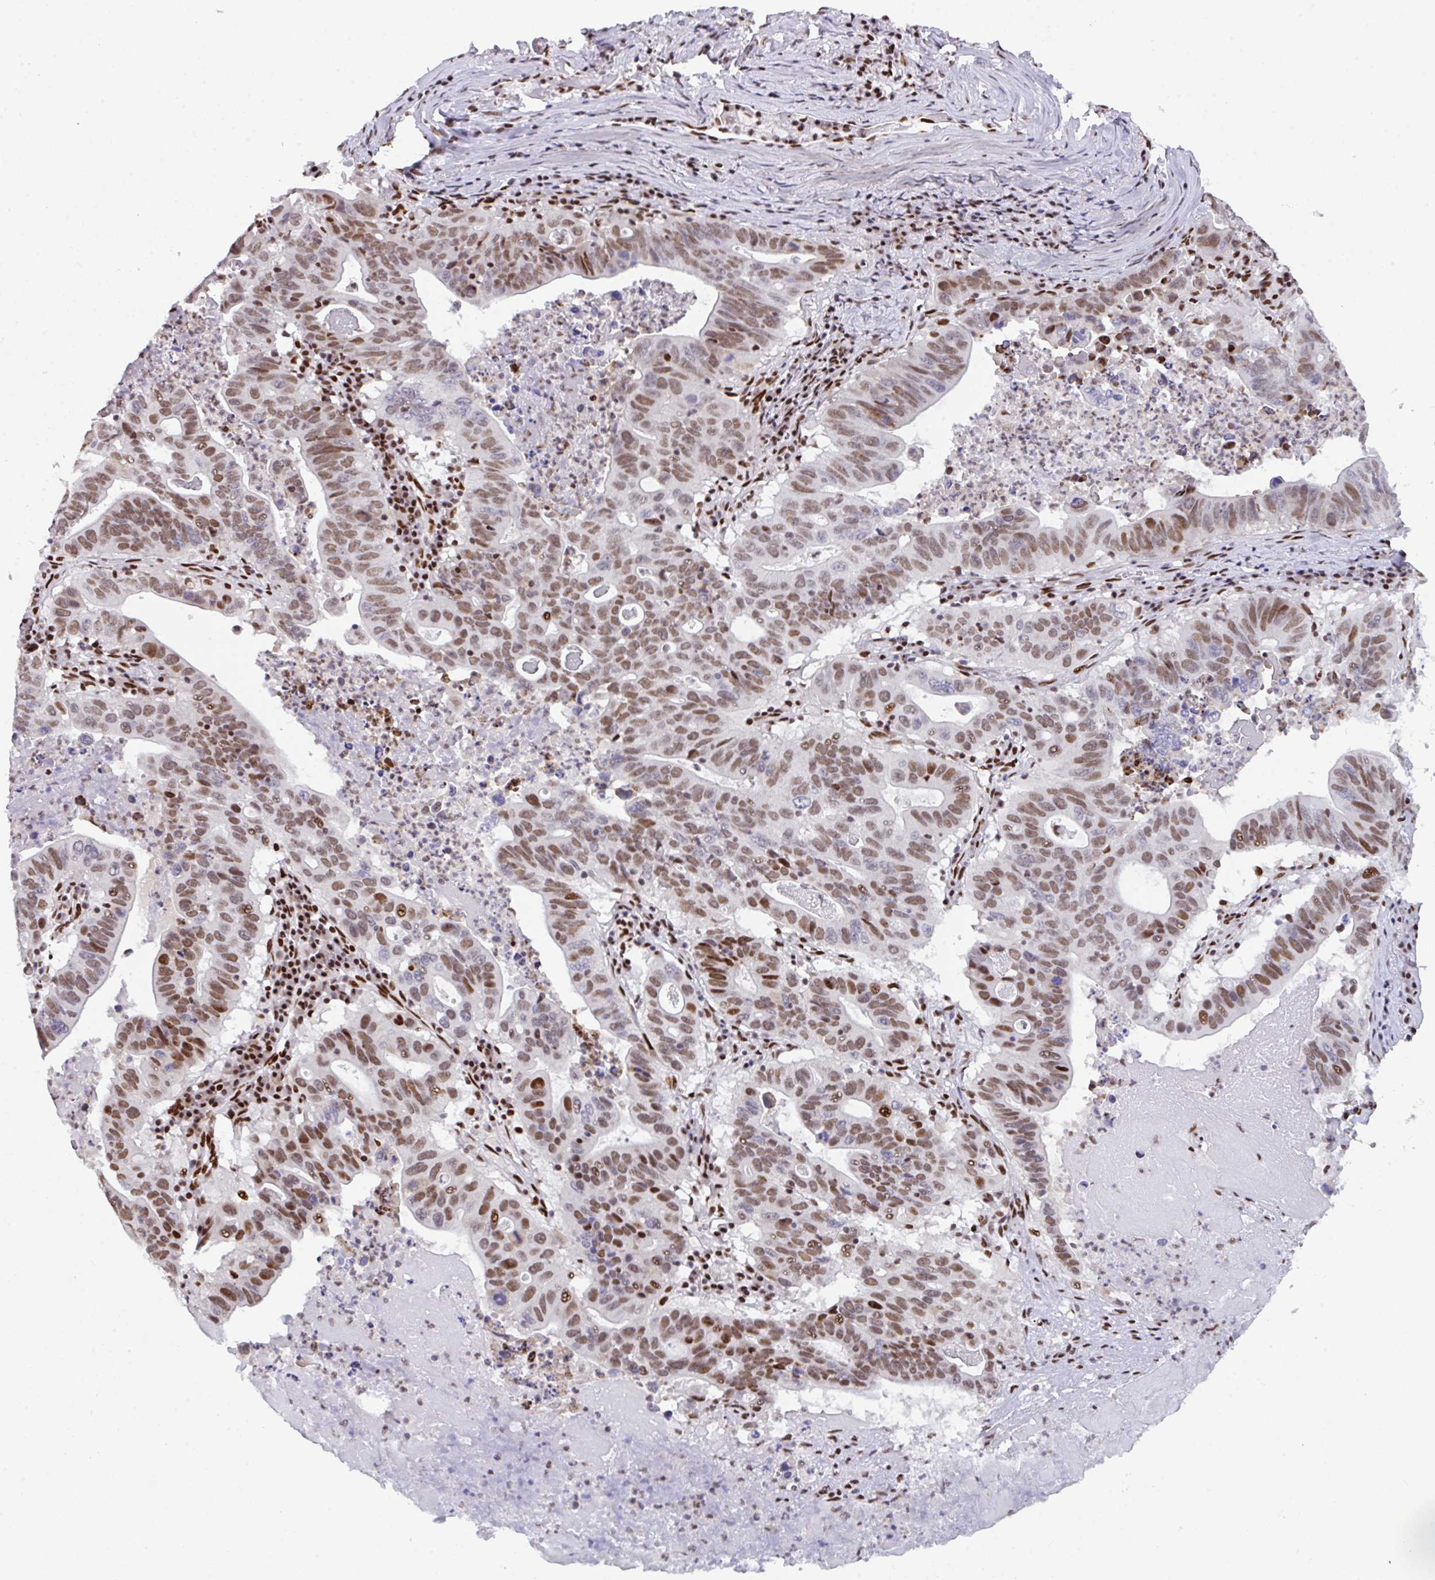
{"staining": {"intensity": "moderate", "quantity": ">75%", "location": "nuclear"}, "tissue": "lung cancer", "cell_type": "Tumor cells", "image_type": "cancer", "snomed": [{"axis": "morphology", "description": "Adenocarcinoma, NOS"}, {"axis": "topography", "description": "Lung"}], "caption": "The image displays staining of lung adenocarcinoma, revealing moderate nuclear protein positivity (brown color) within tumor cells.", "gene": "CLP1", "patient": {"sex": "female", "age": 60}}